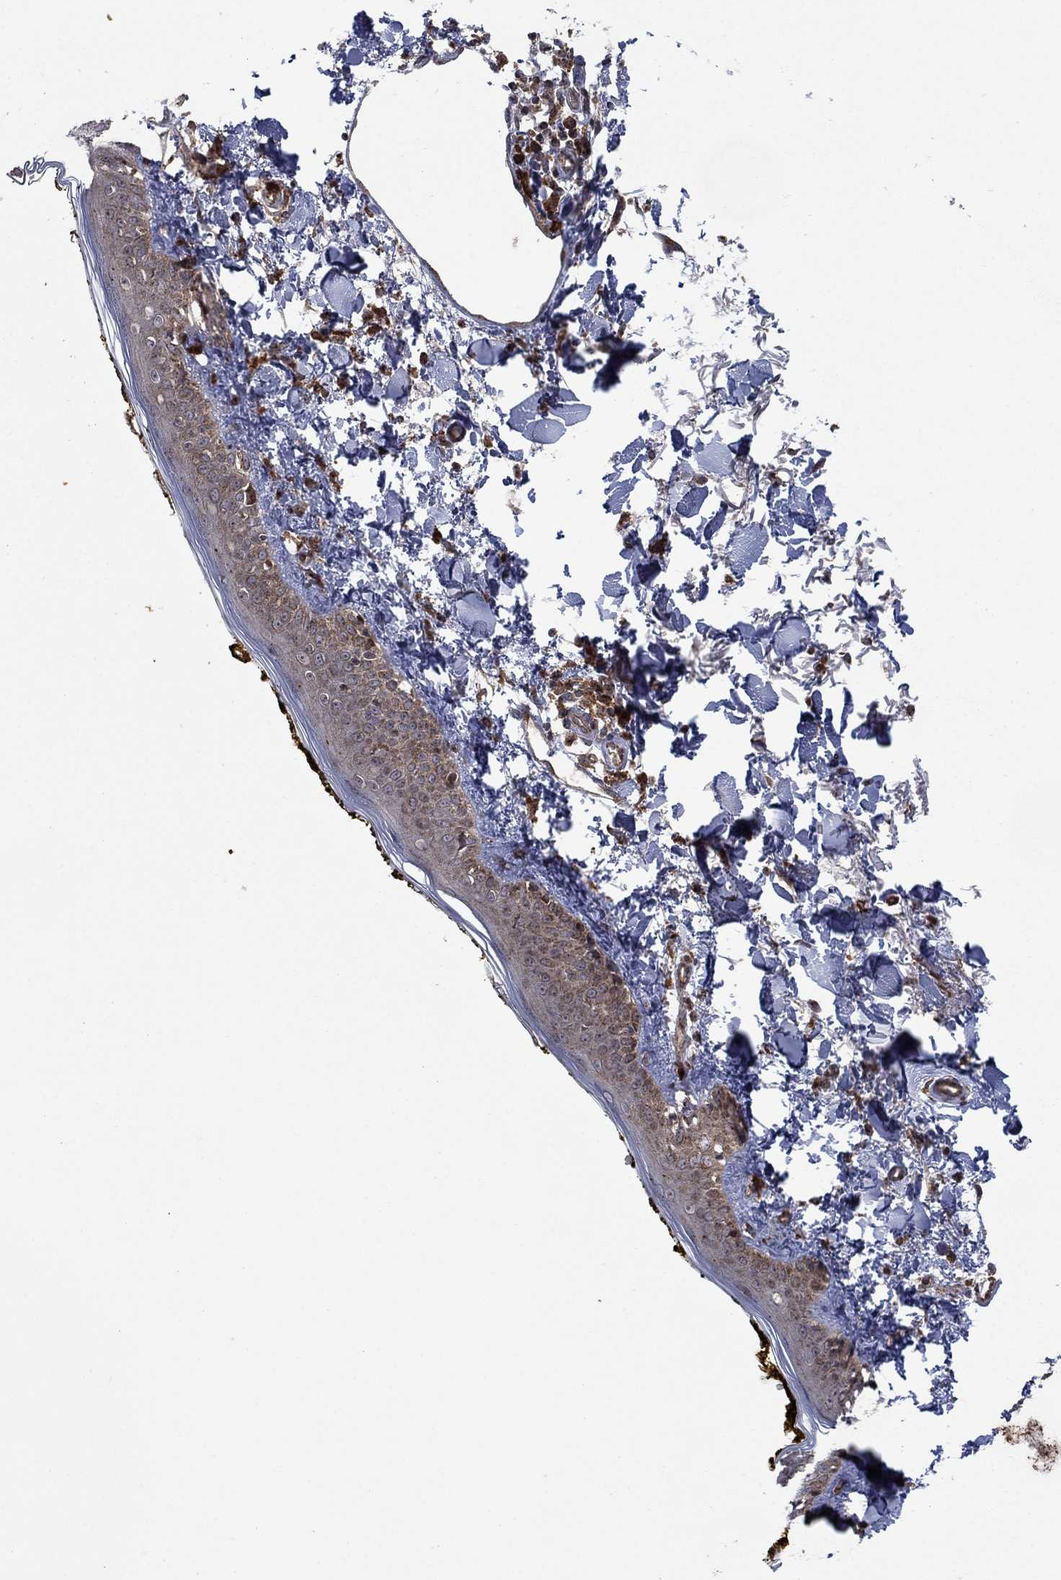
{"staining": {"intensity": "negative", "quantity": "none", "location": "none"}, "tissue": "skin", "cell_type": "Fibroblasts", "image_type": "normal", "snomed": [{"axis": "morphology", "description": "Normal tissue, NOS"}, {"axis": "topography", "description": "Skin"}], "caption": "Human skin stained for a protein using immunohistochemistry exhibits no expression in fibroblasts.", "gene": "IFI35", "patient": {"sex": "male", "age": 76}}